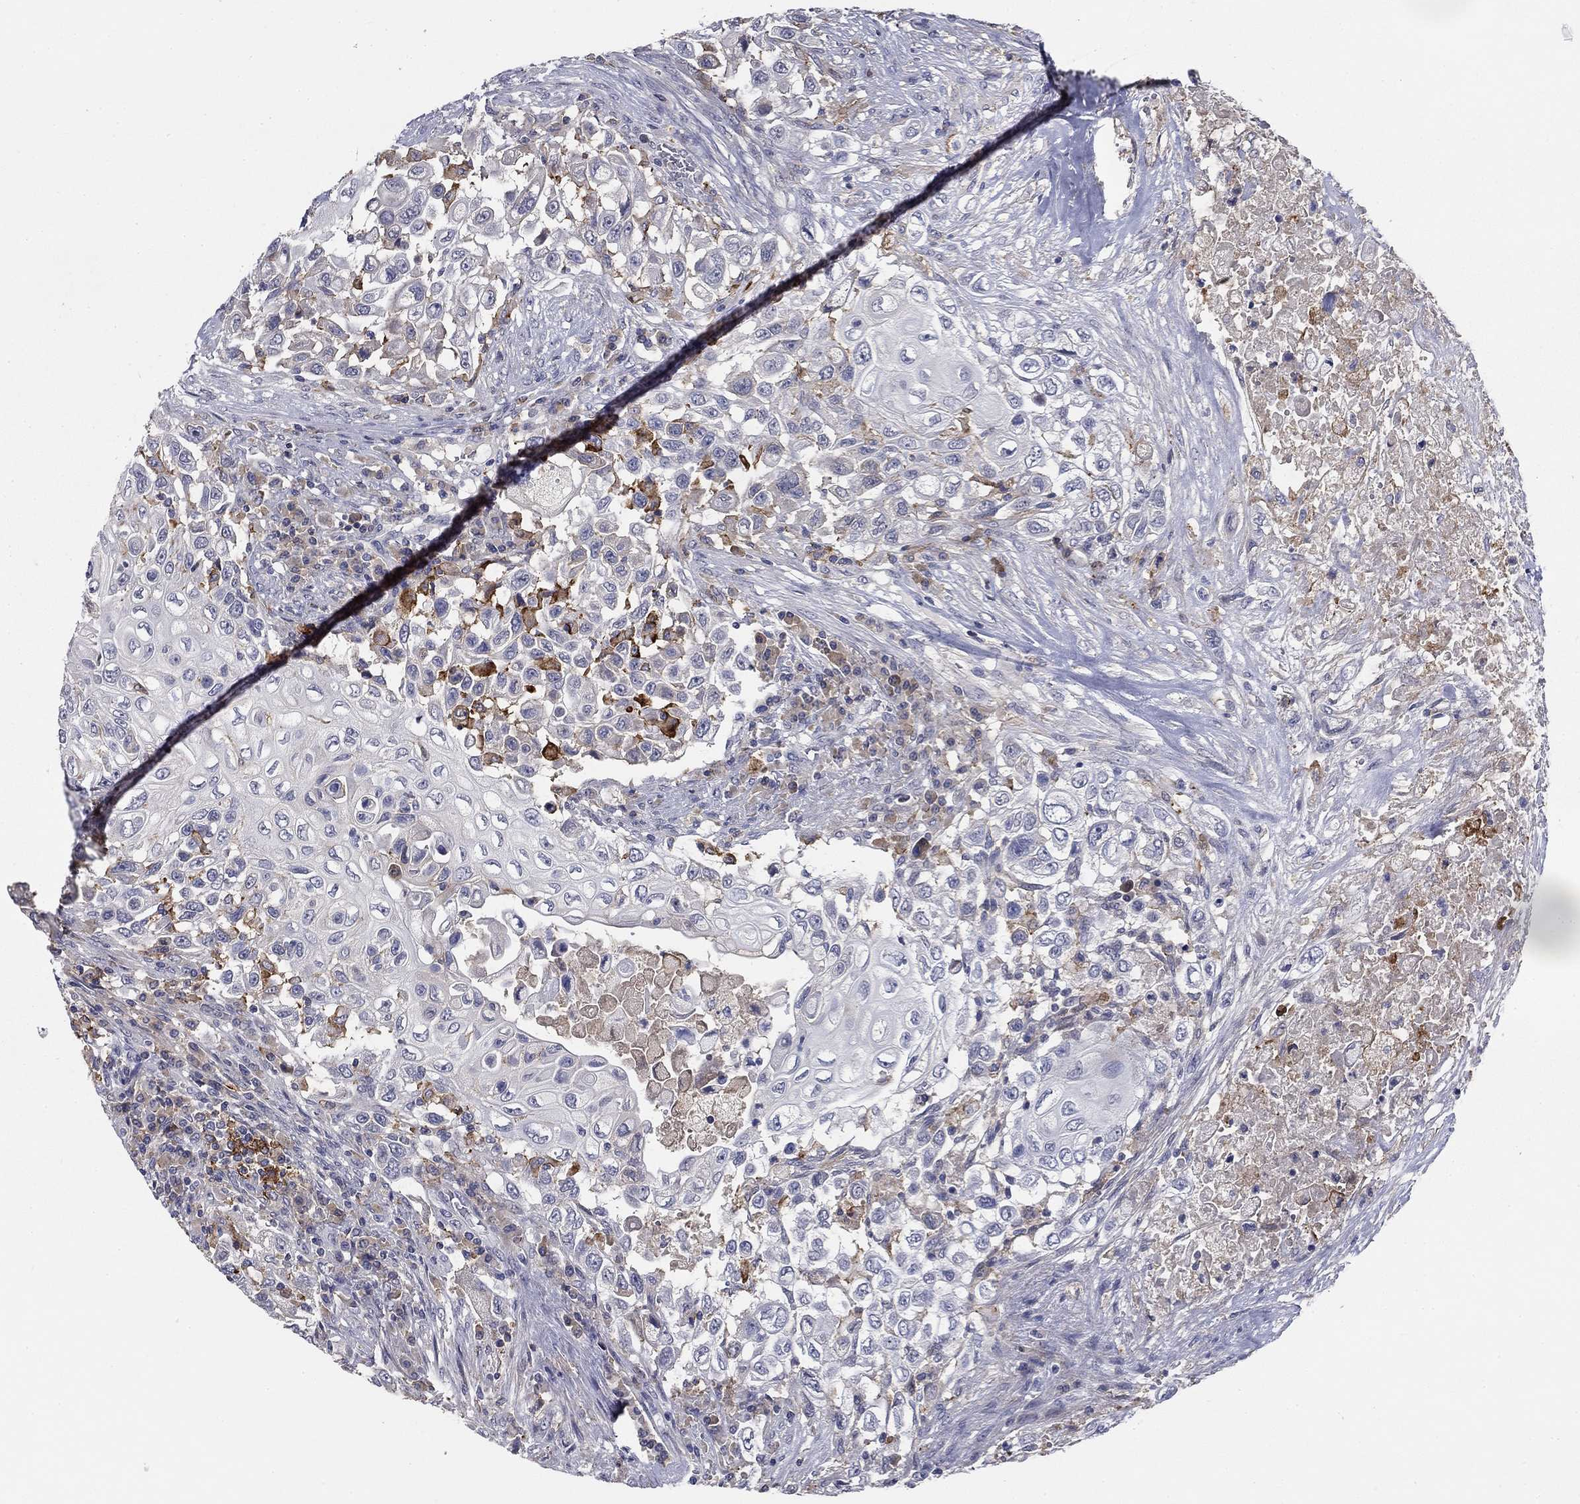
{"staining": {"intensity": "negative", "quantity": "none", "location": "none"}, "tissue": "urothelial cancer", "cell_type": "Tumor cells", "image_type": "cancer", "snomed": [{"axis": "morphology", "description": "Urothelial carcinoma, High grade"}, {"axis": "topography", "description": "Urinary bladder"}], "caption": "Immunohistochemical staining of high-grade urothelial carcinoma displays no significant staining in tumor cells. (DAB immunohistochemistry visualized using brightfield microscopy, high magnification).", "gene": "CD274", "patient": {"sex": "female", "age": 56}}